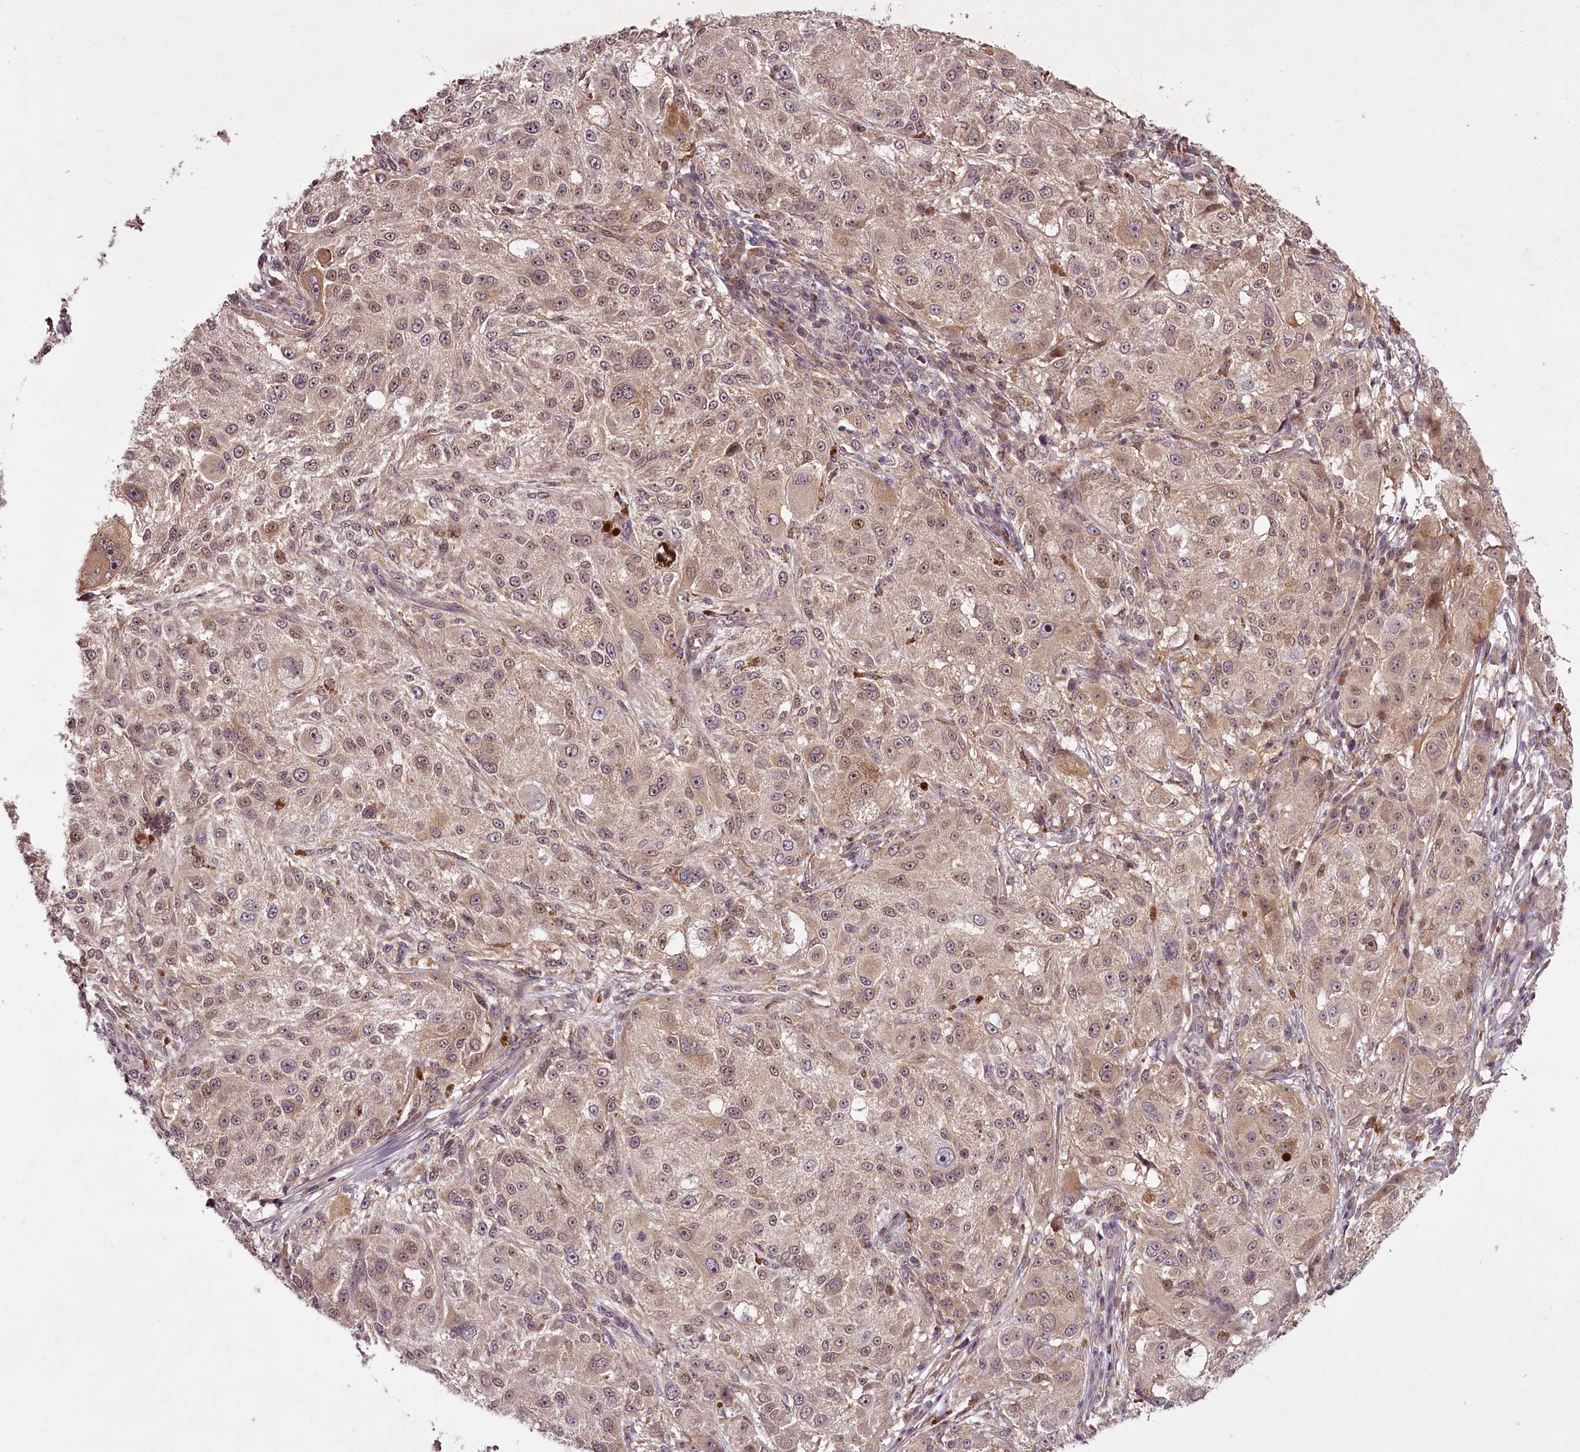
{"staining": {"intensity": "weak", "quantity": "25%-75%", "location": "cytoplasmic/membranous,nuclear"}, "tissue": "melanoma", "cell_type": "Tumor cells", "image_type": "cancer", "snomed": [{"axis": "morphology", "description": "Necrosis, NOS"}, {"axis": "morphology", "description": "Malignant melanoma, NOS"}, {"axis": "topography", "description": "Skin"}], "caption": "Weak cytoplasmic/membranous and nuclear expression is present in about 25%-75% of tumor cells in malignant melanoma.", "gene": "CCDC92", "patient": {"sex": "female", "age": 87}}